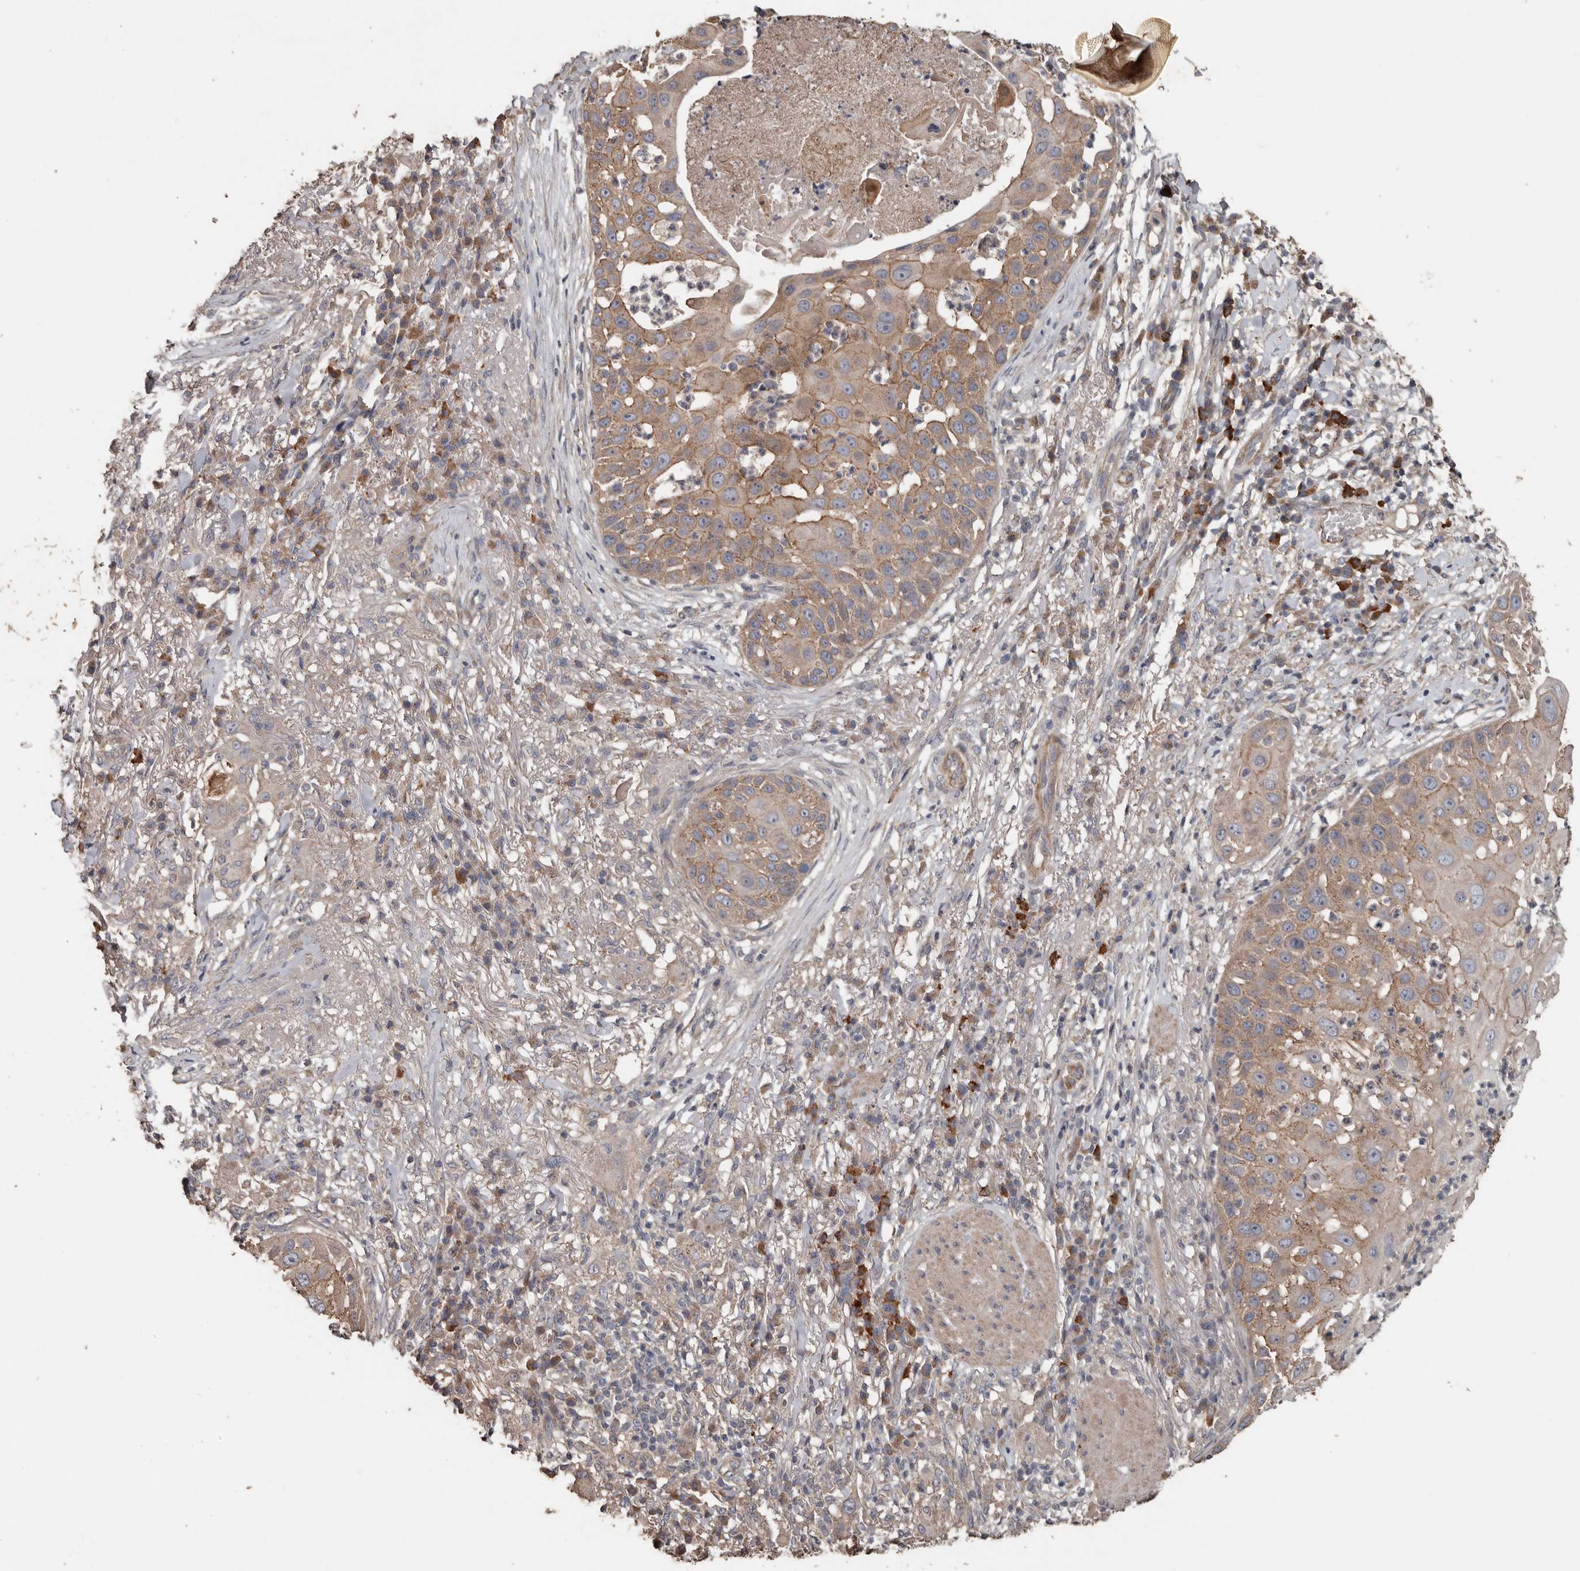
{"staining": {"intensity": "moderate", "quantity": "25%-75%", "location": "cytoplasmic/membranous"}, "tissue": "skin cancer", "cell_type": "Tumor cells", "image_type": "cancer", "snomed": [{"axis": "morphology", "description": "Squamous cell carcinoma, NOS"}, {"axis": "topography", "description": "Skin"}], "caption": "Human skin cancer stained with a brown dye demonstrates moderate cytoplasmic/membranous positive expression in approximately 25%-75% of tumor cells.", "gene": "HYAL4", "patient": {"sex": "female", "age": 44}}